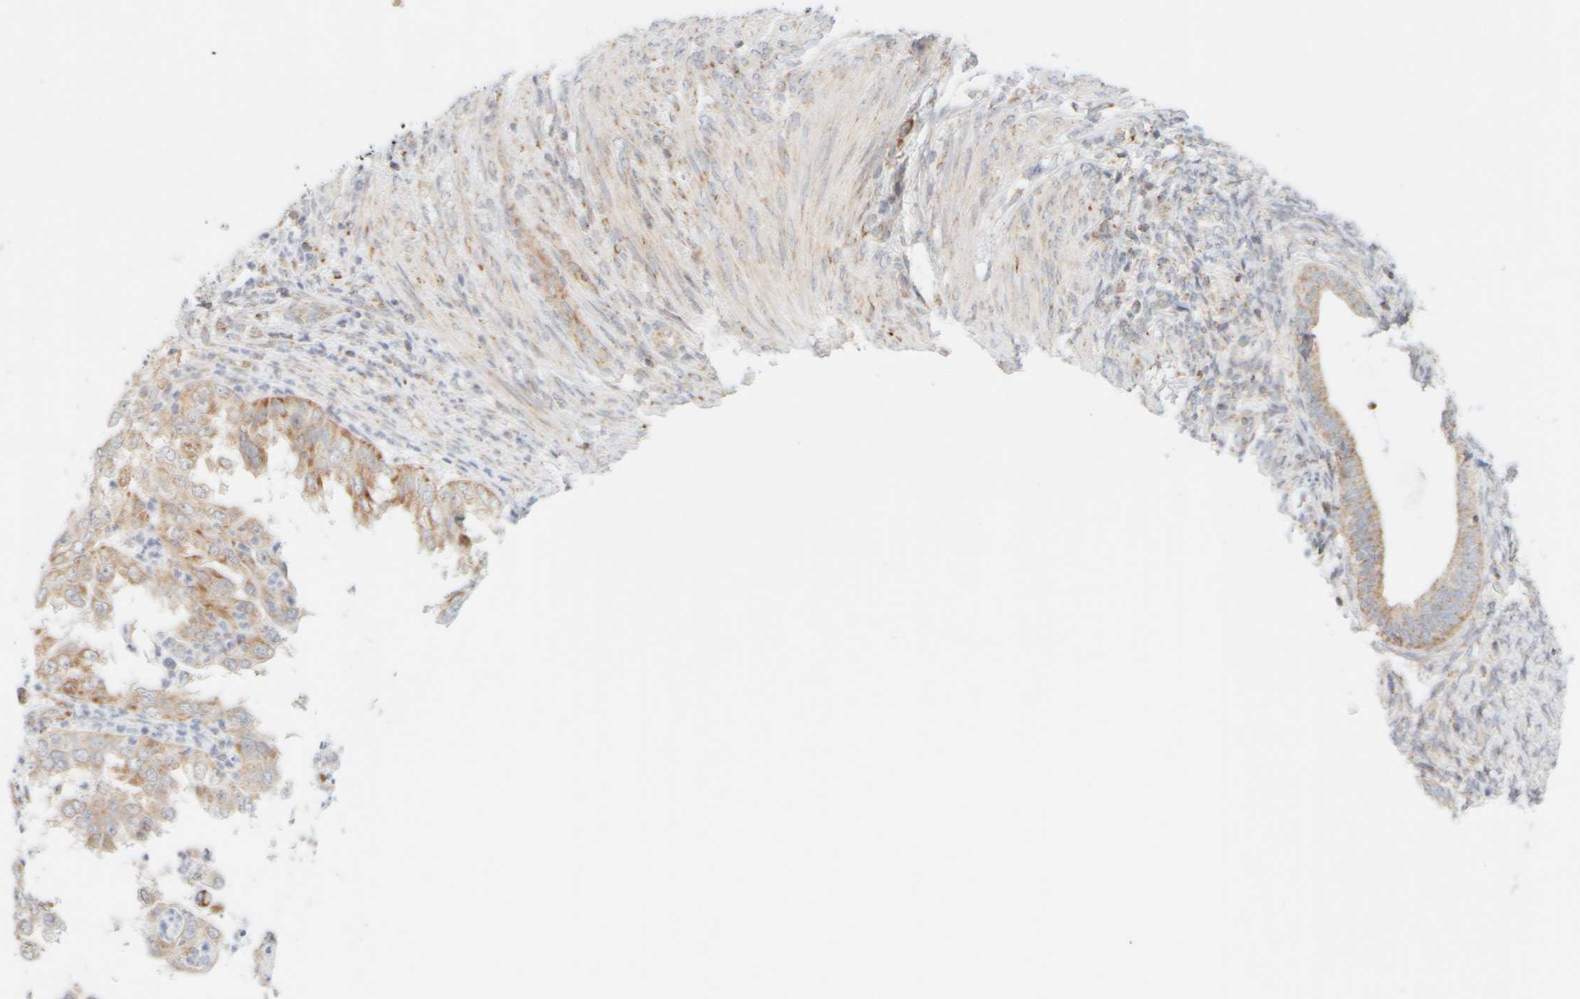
{"staining": {"intensity": "weak", "quantity": ">75%", "location": "cytoplasmic/membranous"}, "tissue": "endometrial cancer", "cell_type": "Tumor cells", "image_type": "cancer", "snomed": [{"axis": "morphology", "description": "Adenocarcinoma, NOS"}, {"axis": "topography", "description": "Endometrium"}], "caption": "About >75% of tumor cells in adenocarcinoma (endometrial) exhibit weak cytoplasmic/membranous protein staining as visualized by brown immunohistochemical staining.", "gene": "PPM1K", "patient": {"sex": "female", "age": 85}}